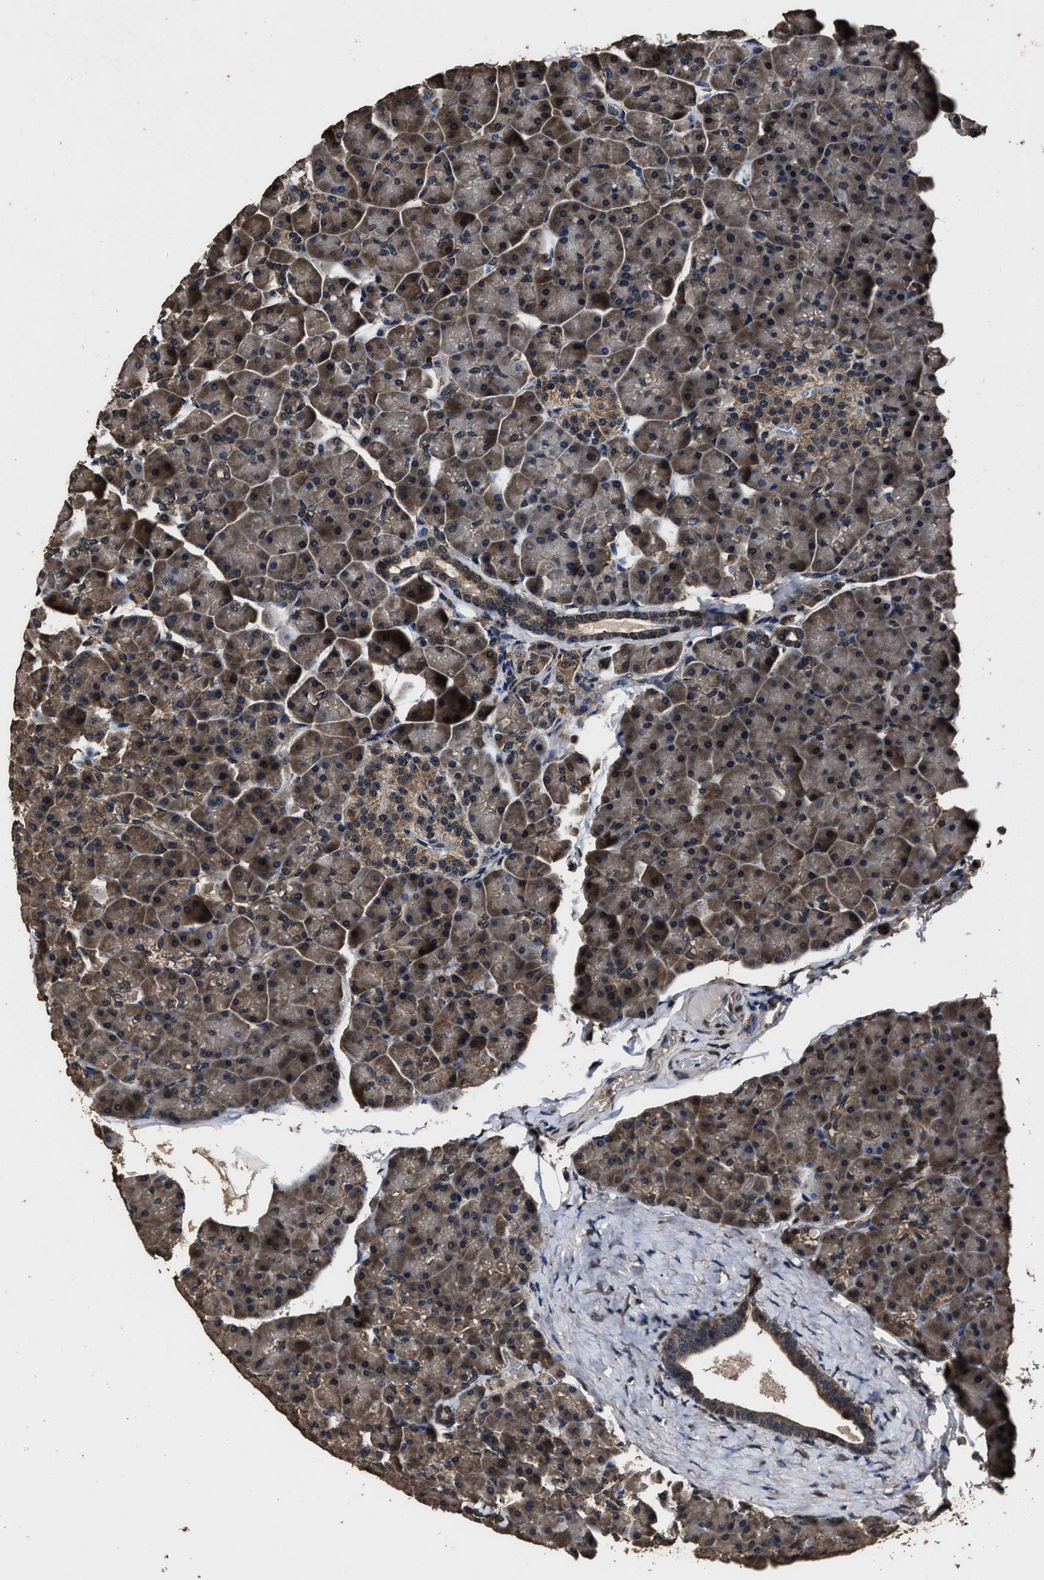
{"staining": {"intensity": "moderate", "quantity": "25%-75%", "location": "cytoplasmic/membranous,nuclear"}, "tissue": "pancreas", "cell_type": "Exocrine glandular cells", "image_type": "normal", "snomed": [{"axis": "morphology", "description": "Normal tissue, NOS"}, {"axis": "topography", "description": "Pancreas"}], "caption": "Protein expression analysis of normal pancreas displays moderate cytoplasmic/membranous,nuclear positivity in about 25%-75% of exocrine glandular cells. (brown staining indicates protein expression, while blue staining denotes nuclei).", "gene": "RSBN1L", "patient": {"sex": "male", "age": 35}}